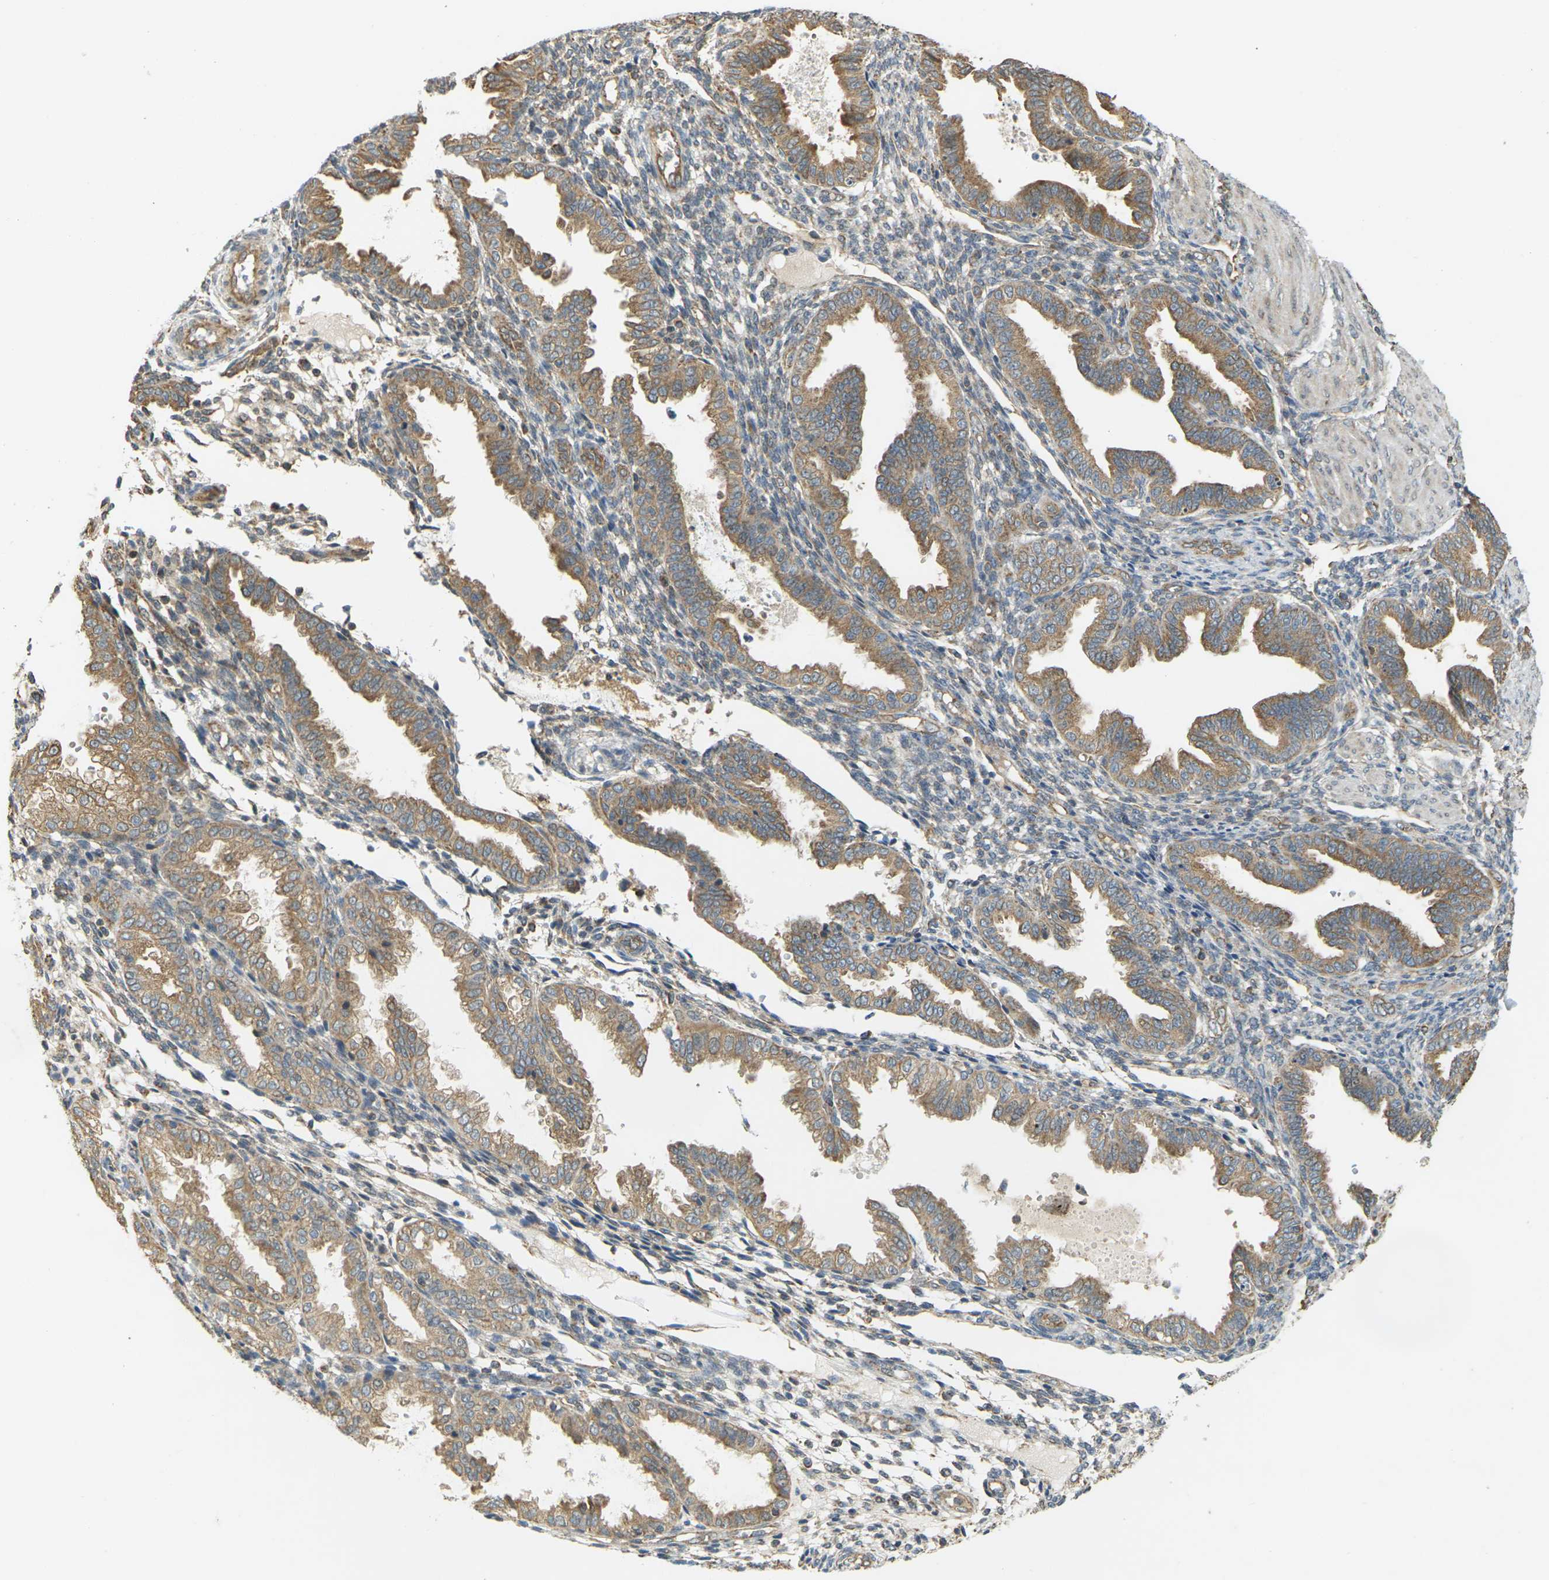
{"staining": {"intensity": "moderate", "quantity": "25%-75%", "location": "cytoplasmic/membranous"}, "tissue": "endometrium", "cell_type": "Cells in endometrial stroma", "image_type": "normal", "snomed": [{"axis": "morphology", "description": "Normal tissue, NOS"}, {"axis": "topography", "description": "Endometrium"}], "caption": "Cells in endometrial stroma show medium levels of moderate cytoplasmic/membranous expression in about 25%-75% of cells in normal endometrium. (DAB (3,3'-diaminobenzidine) IHC, brown staining for protein, blue staining for nuclei).", "gene": "KSR1", "patient": {"sex": "female", "age": 33}}